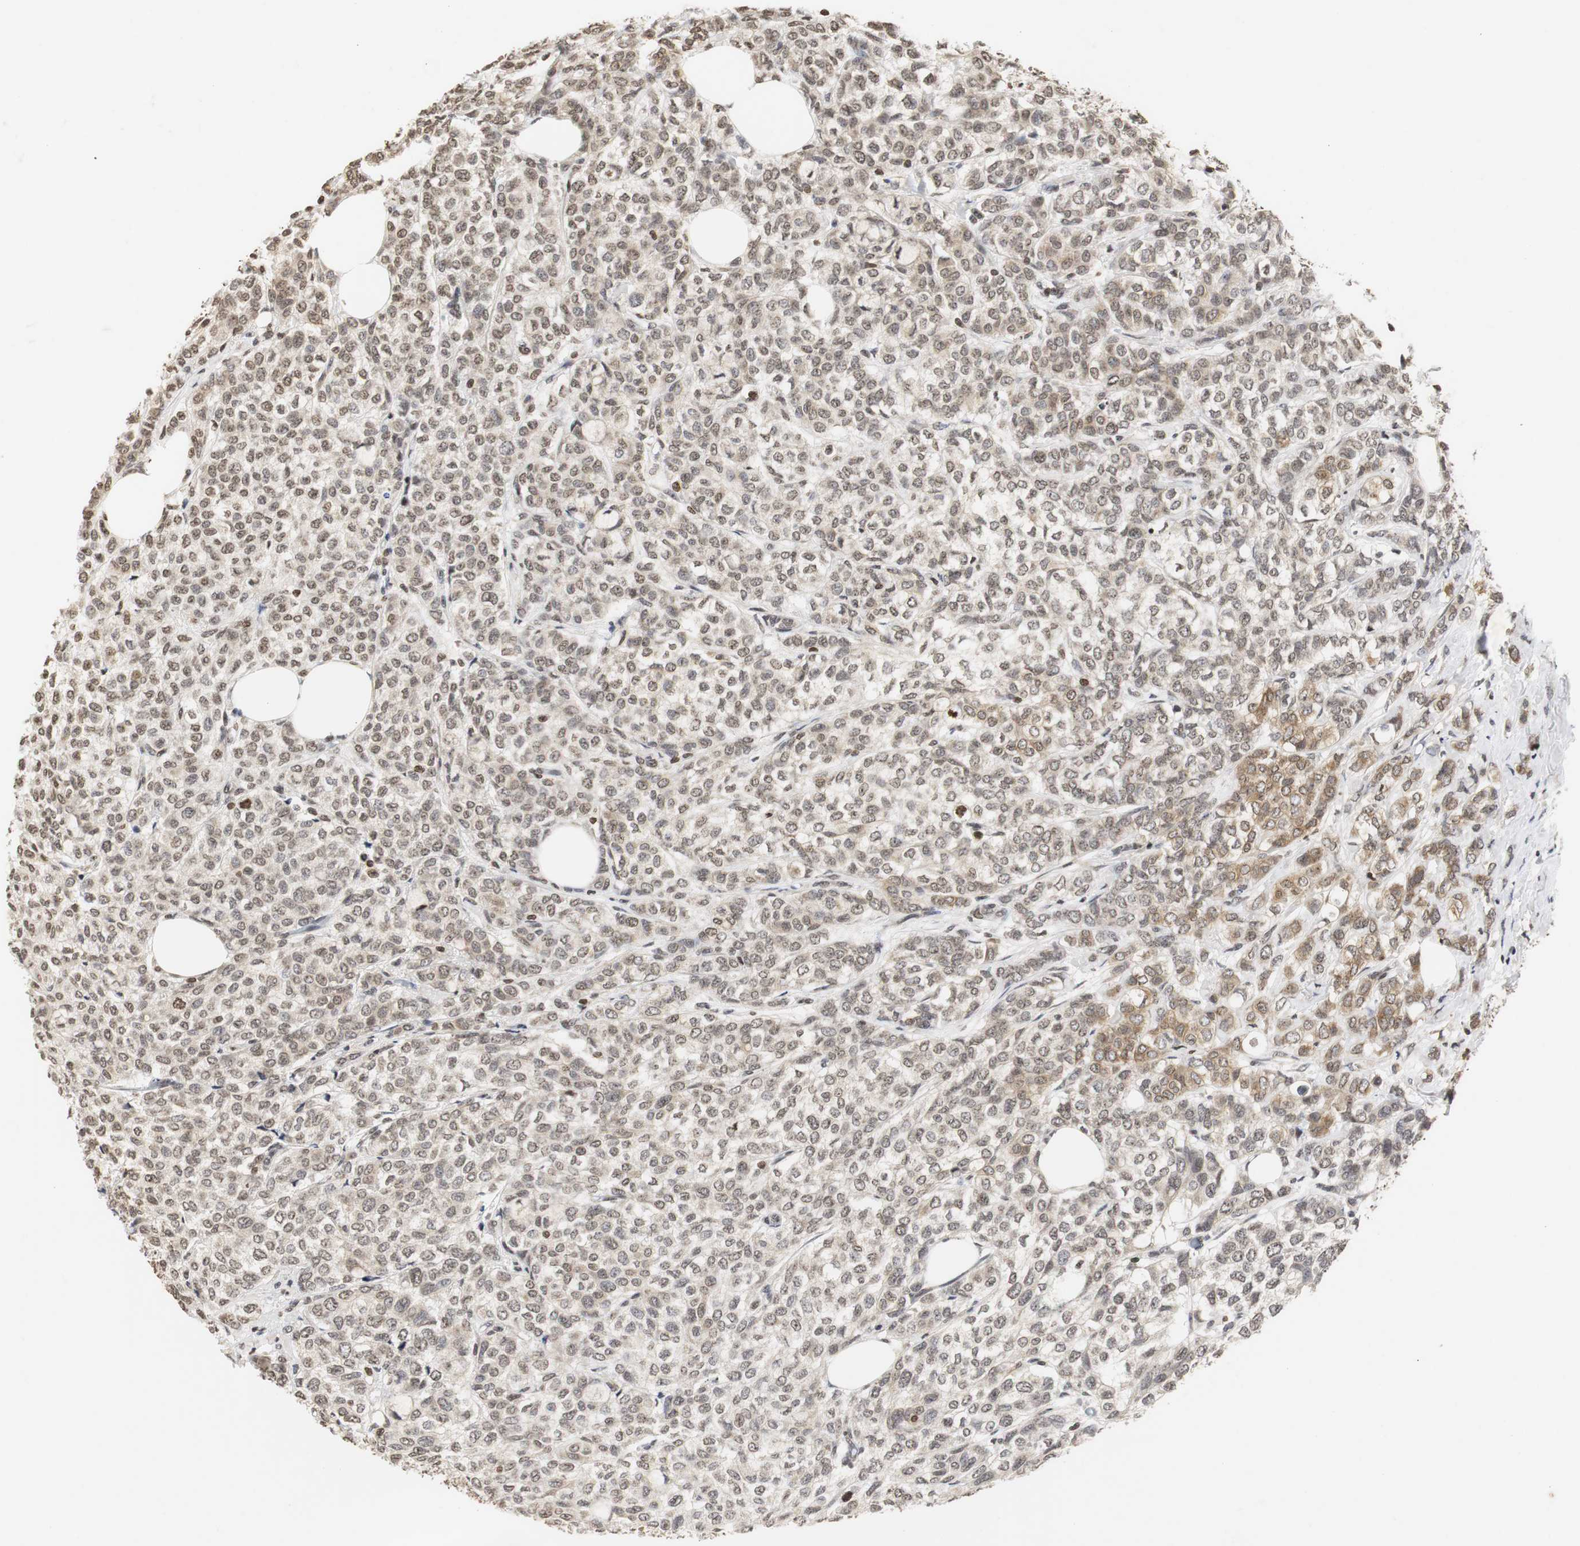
{"staining": {"intensity": "moderate", "quantity": "25%-75%", "location": "nuclear"}, "tissue": "breast cancer", "cell_type": "Tumor cells", "image_type": "cancer", "snomed": [{"axis": "morphology", "description": "Lobular carcinoma"}, {"axis": "topography", "description": "Breast"}], "caption": "Immunohistochemistry micrograph of neoplastic tissue: breast cancer stained using immunohistochemistry demonstrates medium levels of moderate protein expression localized specifically in the nuclear of tumor cells, appearing as a nuclear brown color.", "gene": "ZFC3H1", "patient": {"sex": "female", "age": 60}}